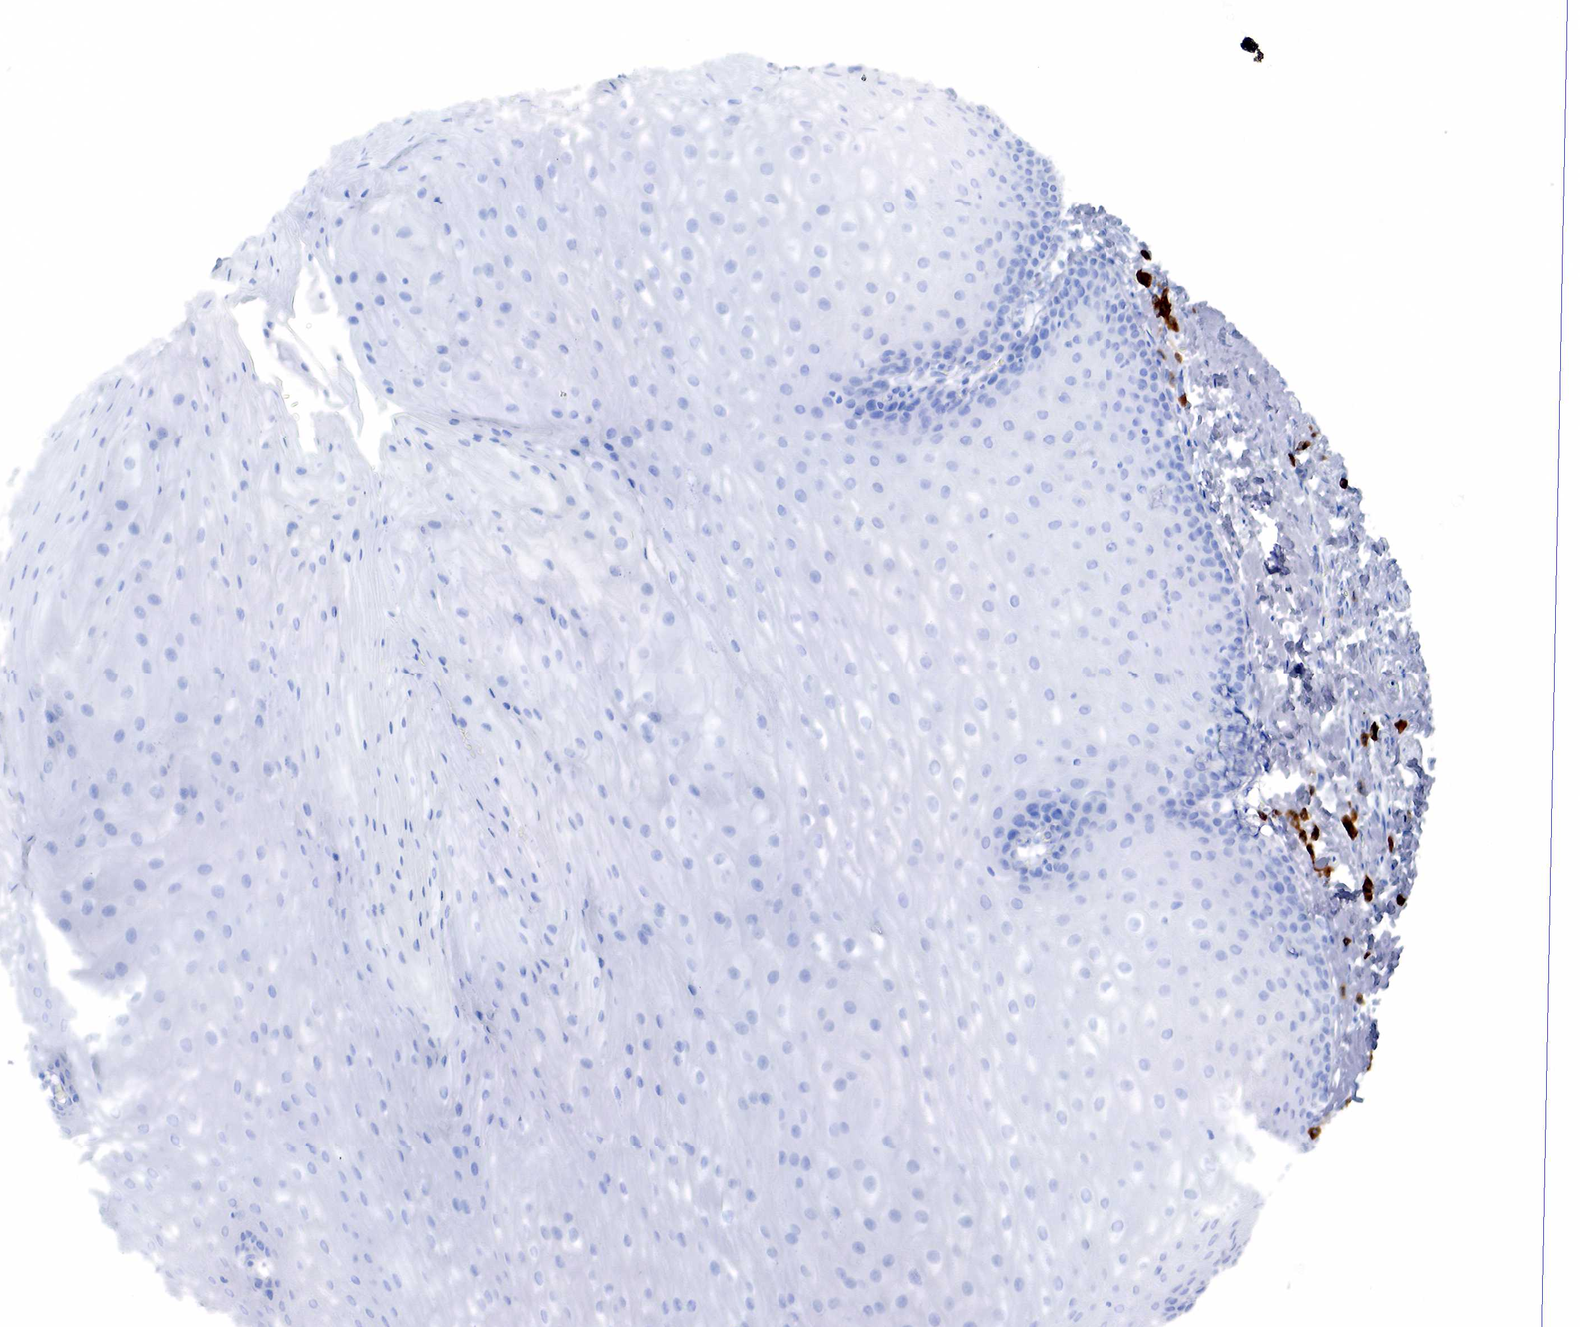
{"staining": {"intensity": "negative", "quantity": "none", "location": "none"}, "tissue": "esophagus", "cell_type": "Squamous epithelial cells", "image_type": "normal", "snomed": [{"axis": "morphology", "description": "Normal tissue, NOS"}, {"axis": "topography", "description": "Esophagus"}], "caption": "A high-resolution image shows IHC staining of benign esophagus, which shows no significant positivity in squamous epithelial cells.", "gene": "CD79A", "patient": {"sex": "male", "age": 70}}